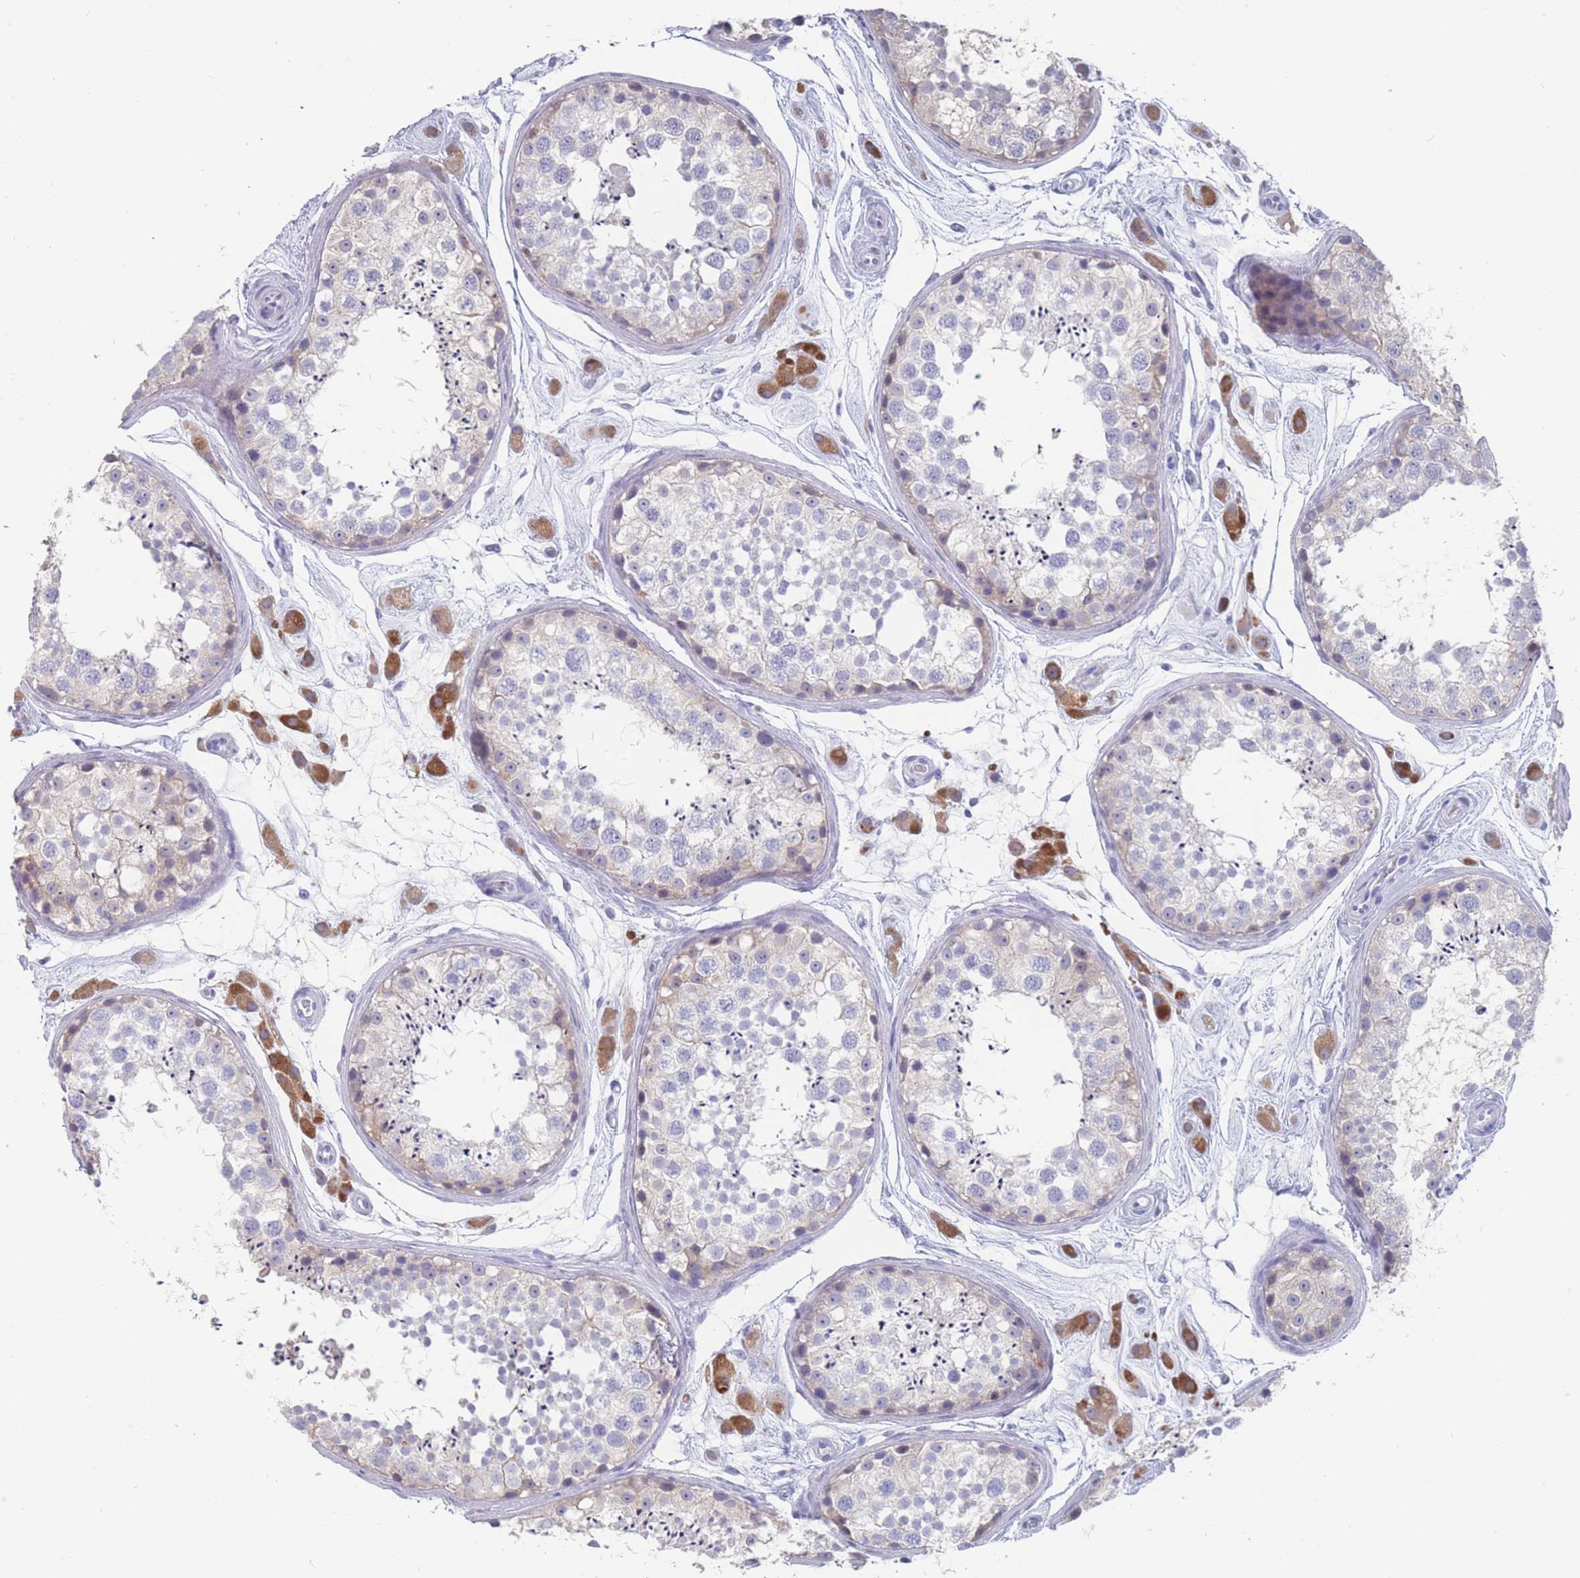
{"staining": {"intensity": "negative", "quantity": "none", "location": "none"}, "tissue": "testis", "cell_type": "Cells in seminiferous ducts", "image_type": "normal", "snomed": [{"axis": "morphology", "description": "Normal tissue, NOS"}, {"axis": "topography", "description": "Testis"}], "caption": "A photomicrograph of testis stained for a protein reveals no brown staining in cells in seminiferous ducts. (DAB (3,3'-diaminobenzidine) immunohistochemistry with hematoxylin counter stain).", "gene": "CYP51A1", "patient": {"sex": "male", "age": 25}}